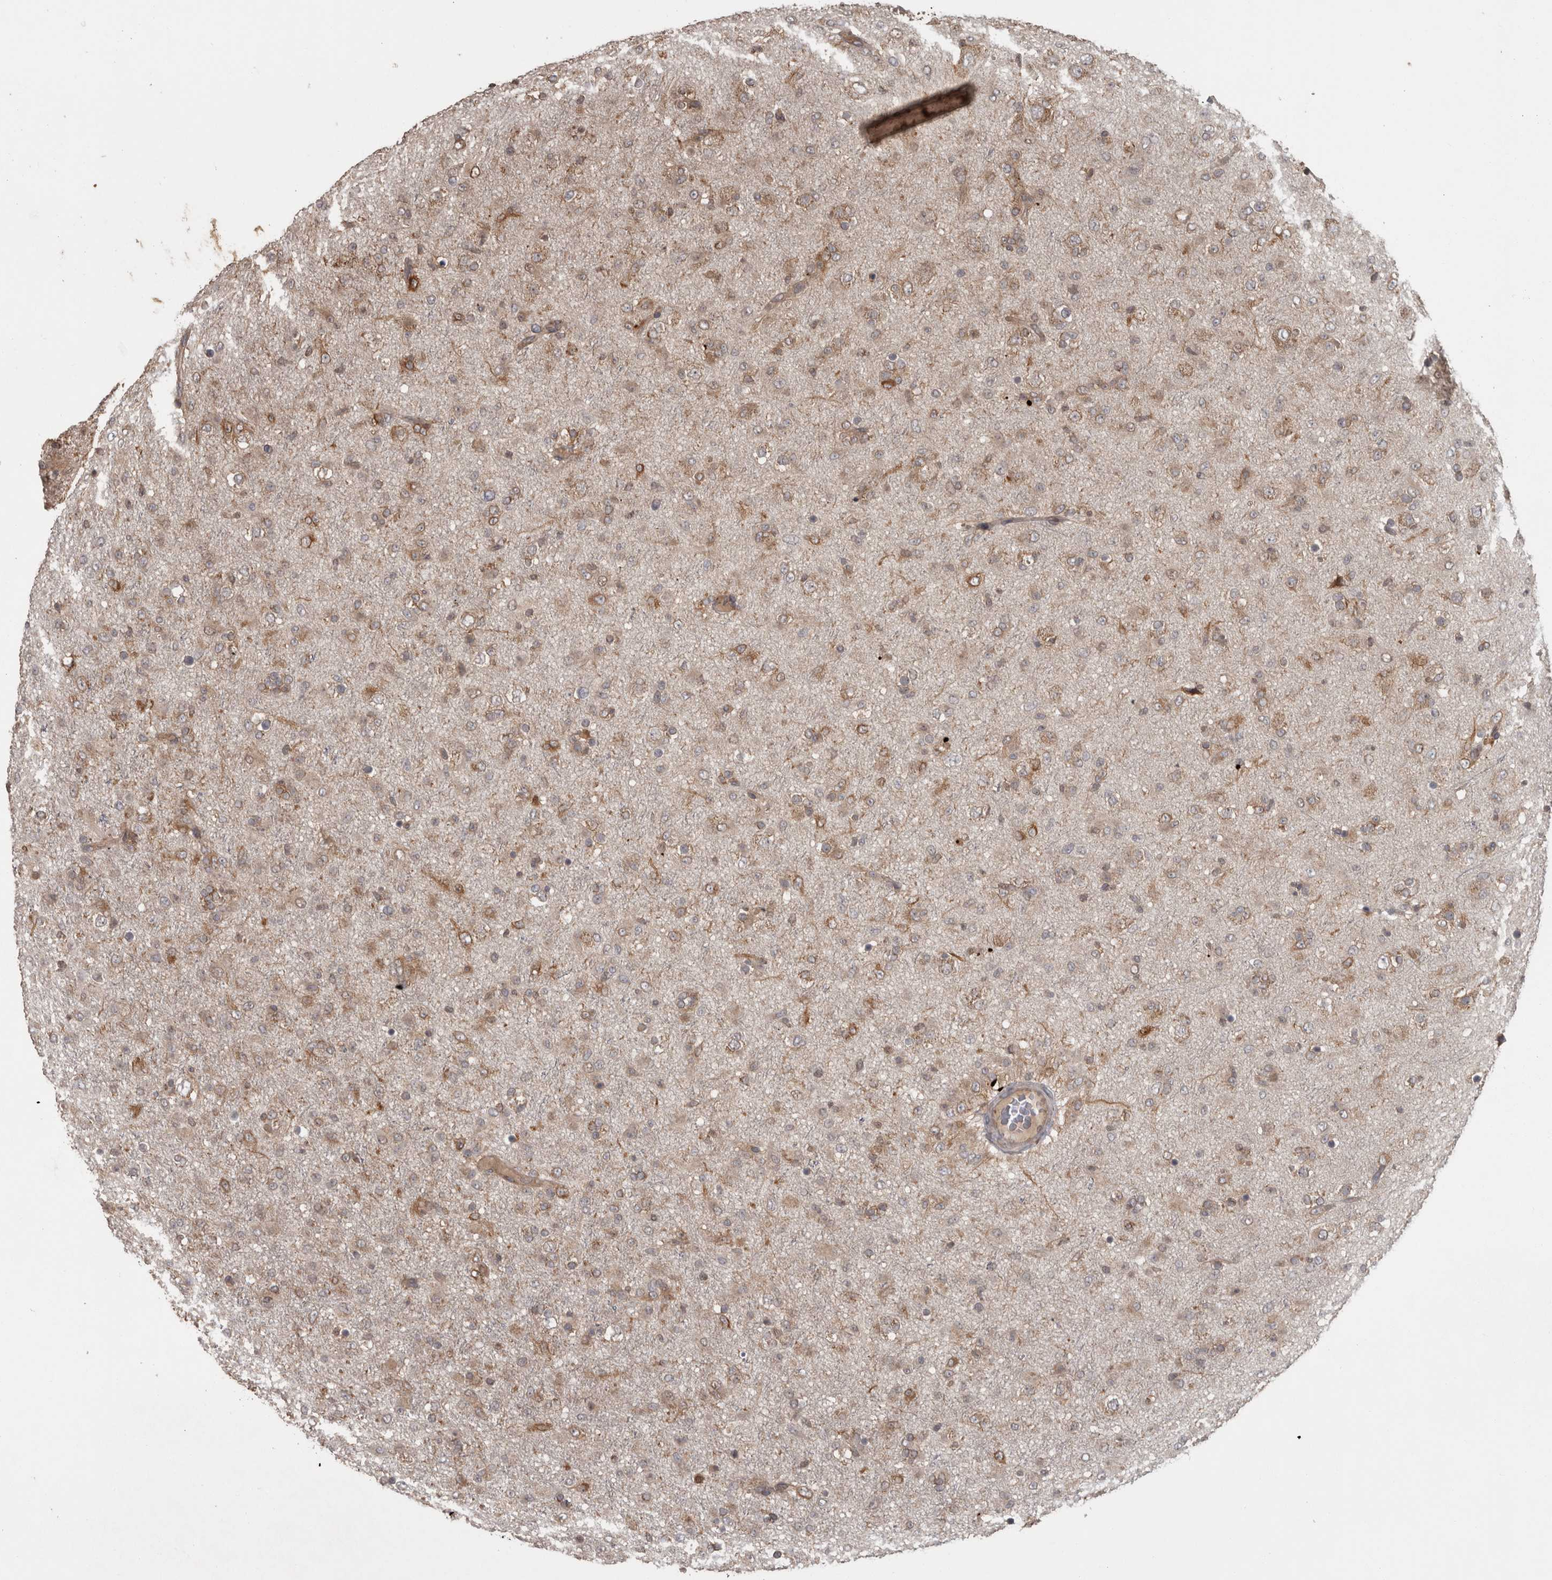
{"staining": {"intensity": "weak", "quantity": ">75%", "location": "cytoplasmic/membranous"}, "tissue": "glioma", "cell_type": "Tumor cells", "image_type": "cancer", "snomed": [{"axis": "morphology", "description": "Glioma, malignant, Low grade"}, {"axis": "topography", "description": "Brain"}], "caption": "This image shows IHC staining of glioma, with low weak cytoplasmic/membranous expression in approximately >75% of tumor cells.", "gene": "MICU3", "patient": {"sex": "male", "age": 65}}